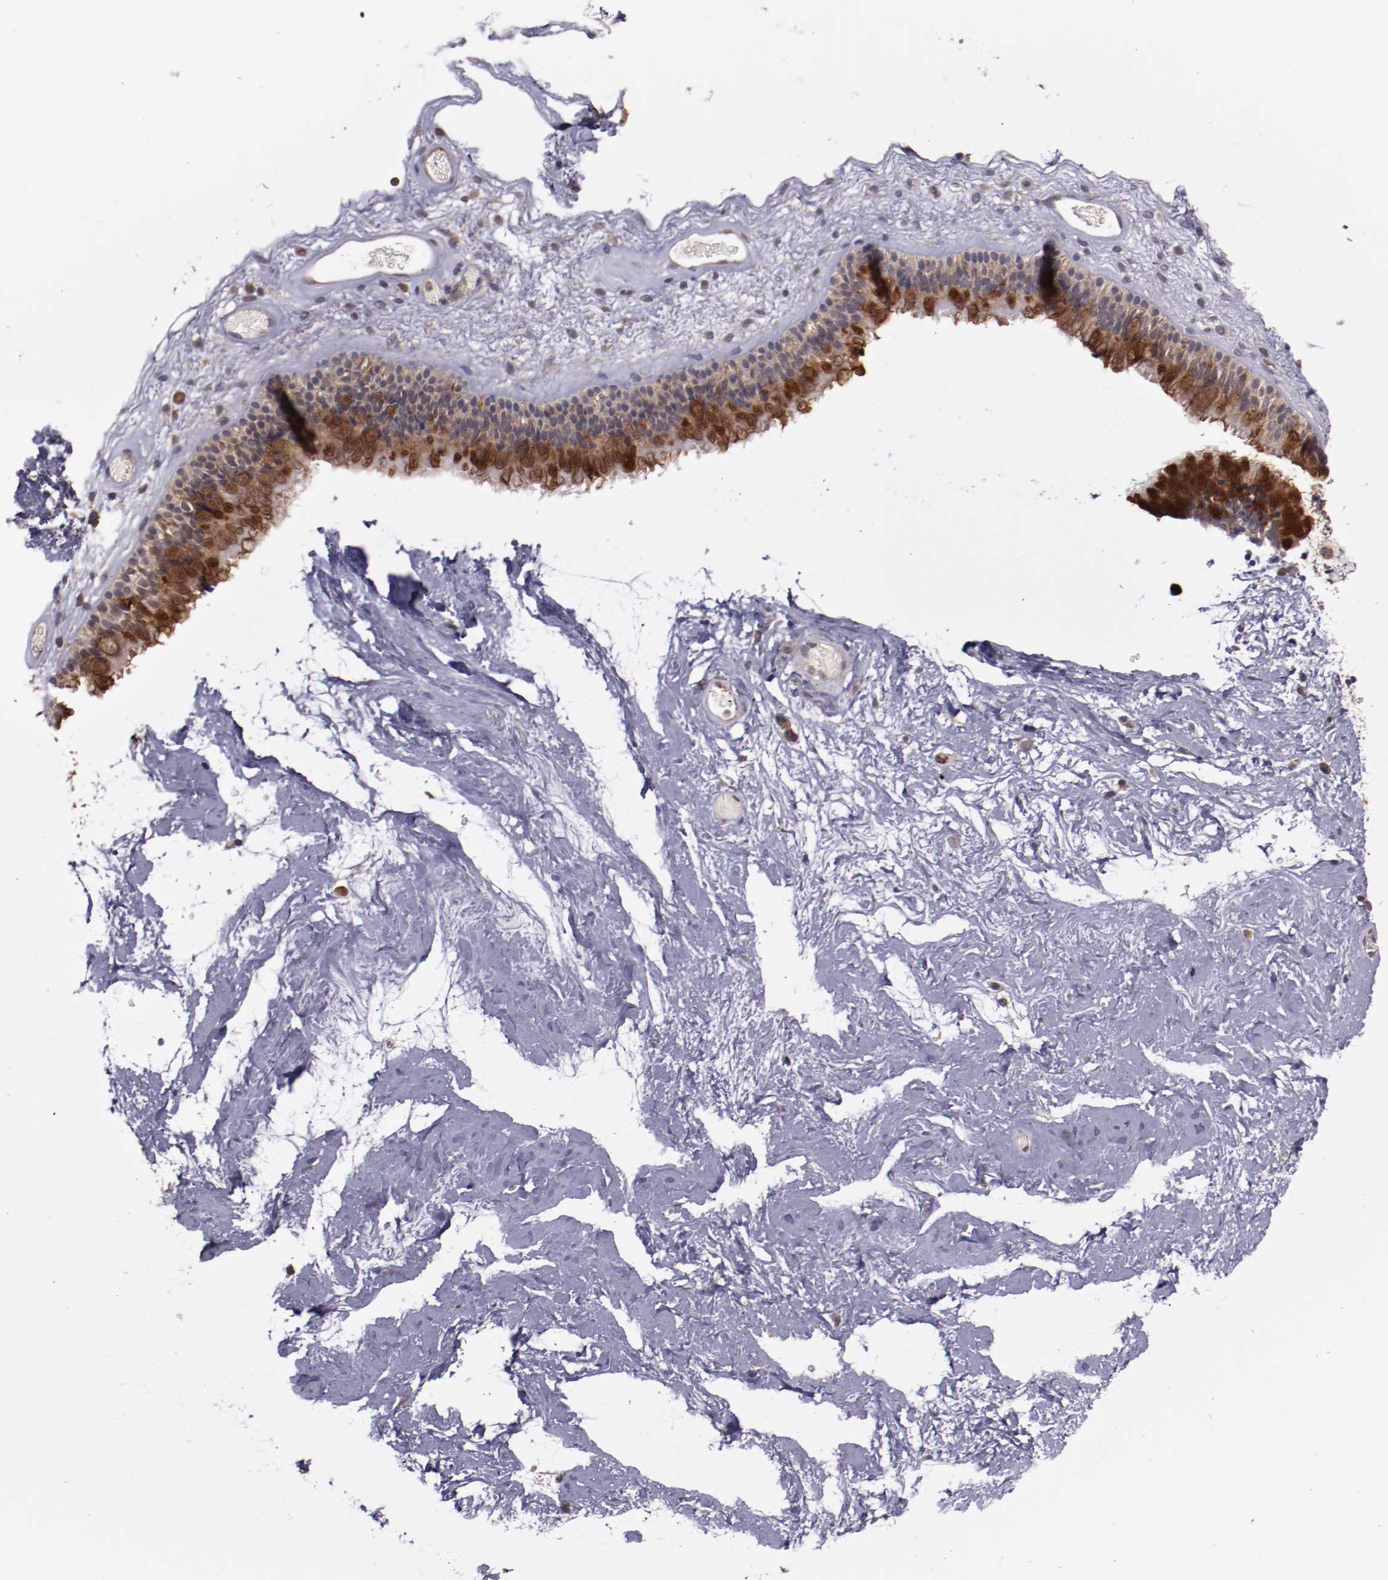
{"staining": {"intensity": "moderate", "quantity": "<25%", "location": "cytoplasmic/membranous"}, "tissue": "nasopharynx", "cell_type": "Respiratory epithelial cells", "image_type": "normal", "snomed": [{"axis": "morphology", "description": "Normal tissue, NOS"}, {"axis": "morphology", "description": "Inflammation, NOS"}, {"axis": "topography", "description": "Nasopharynx"}], "caption": "Respiratory epithelial cells display moderate cytoplasmic/membranous expression in approximately <25% of cells in benign nasopharynx. The protein of interest is shown in brown color, while the nuclei are stained blue.", "gene": "FTSJ1", "patient": {"sex": "male", "age": 48}}